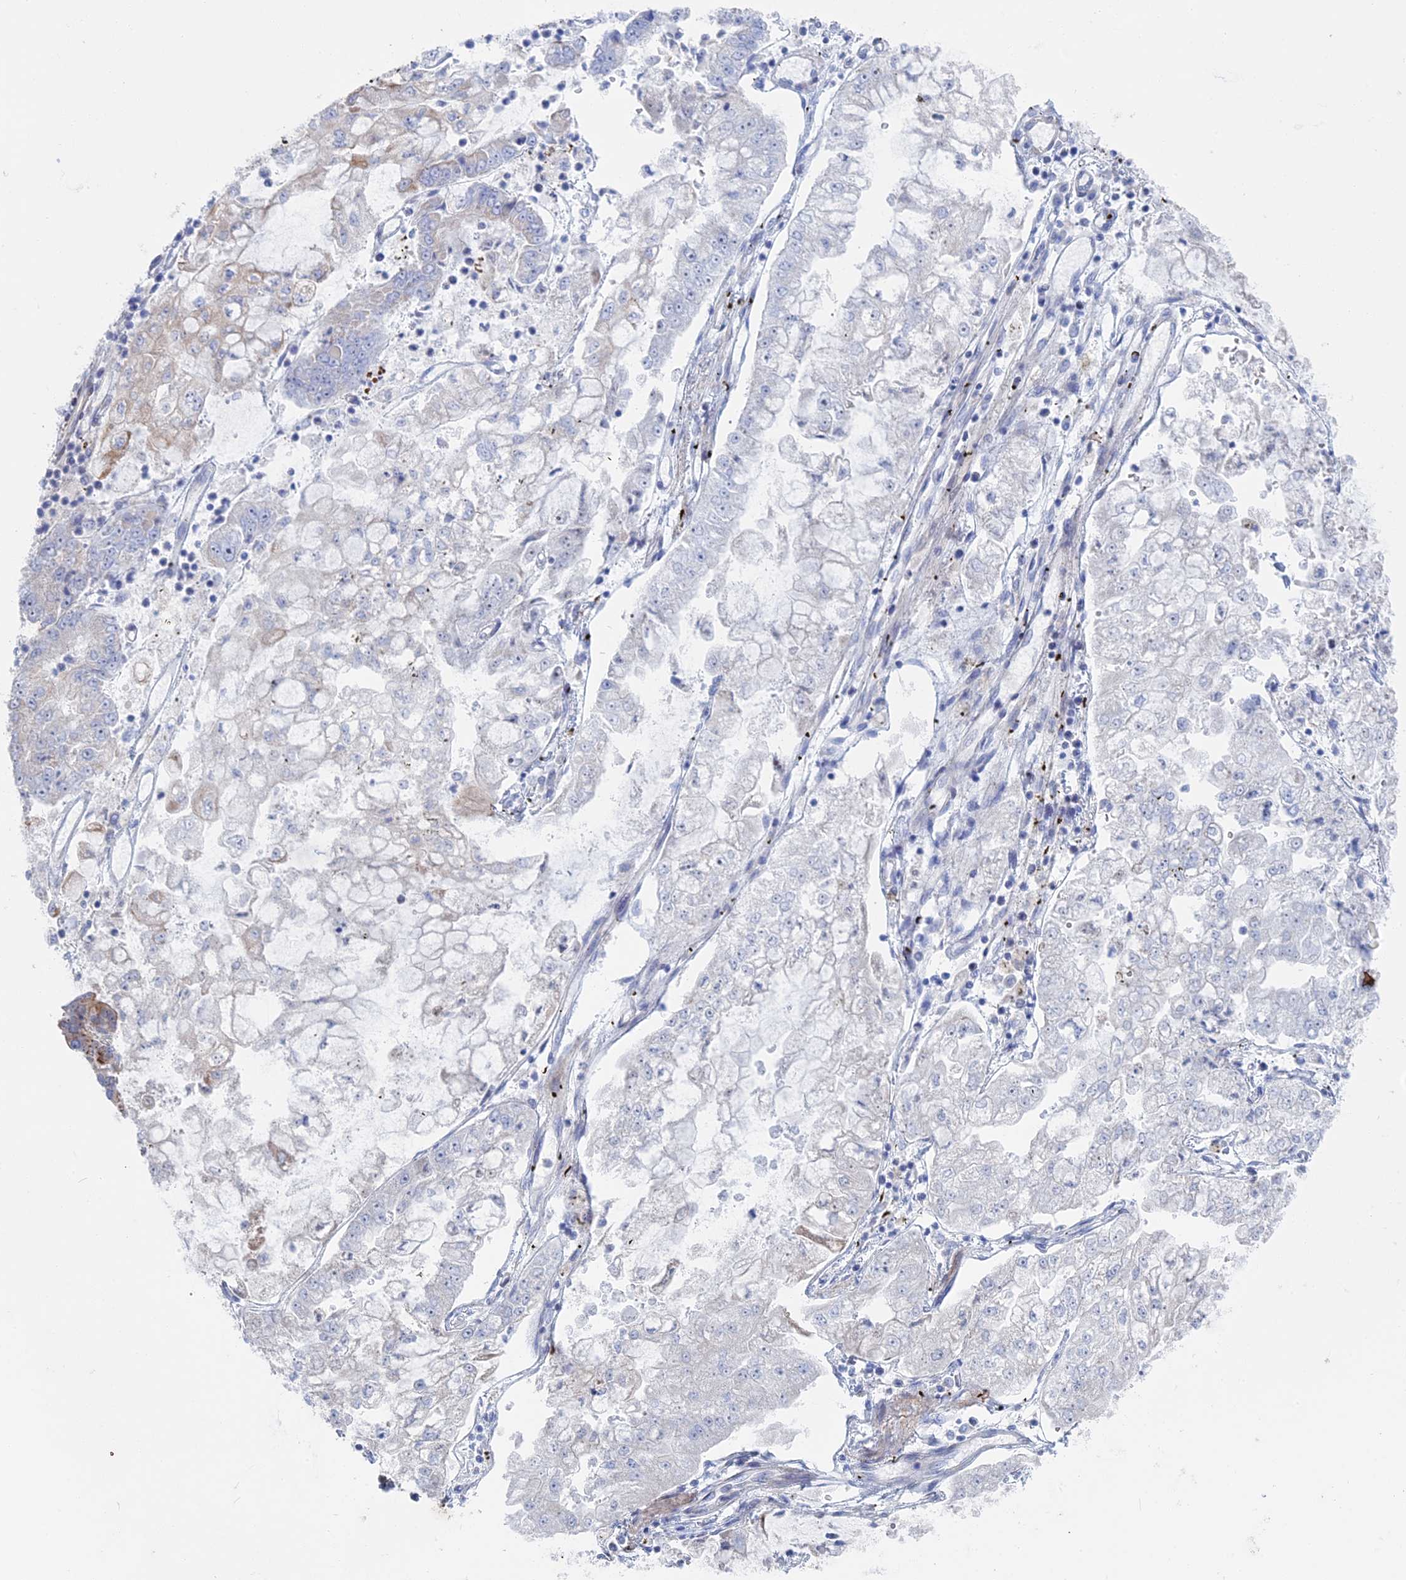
{"staining": {"intensity": "negative", "quantity": "none", "location": "none"}, "tissue": "stomach cancer", "cell_type": "Tumor cells", "image_type": "cancer", "snomed": [{"axis": "morphology", "description": "Adenocarcinoma, NOS"}, {"axis": "topography", "description": "Stomach"}], "caption": "Histopathology image shows no significant protein expression in tumor cells of stomach cancer. (DAB (3,3'-diaminobenzidine) IHC, high magnification).", "gene": "IL7", "patient": {"sex": "male", "age": 76}}